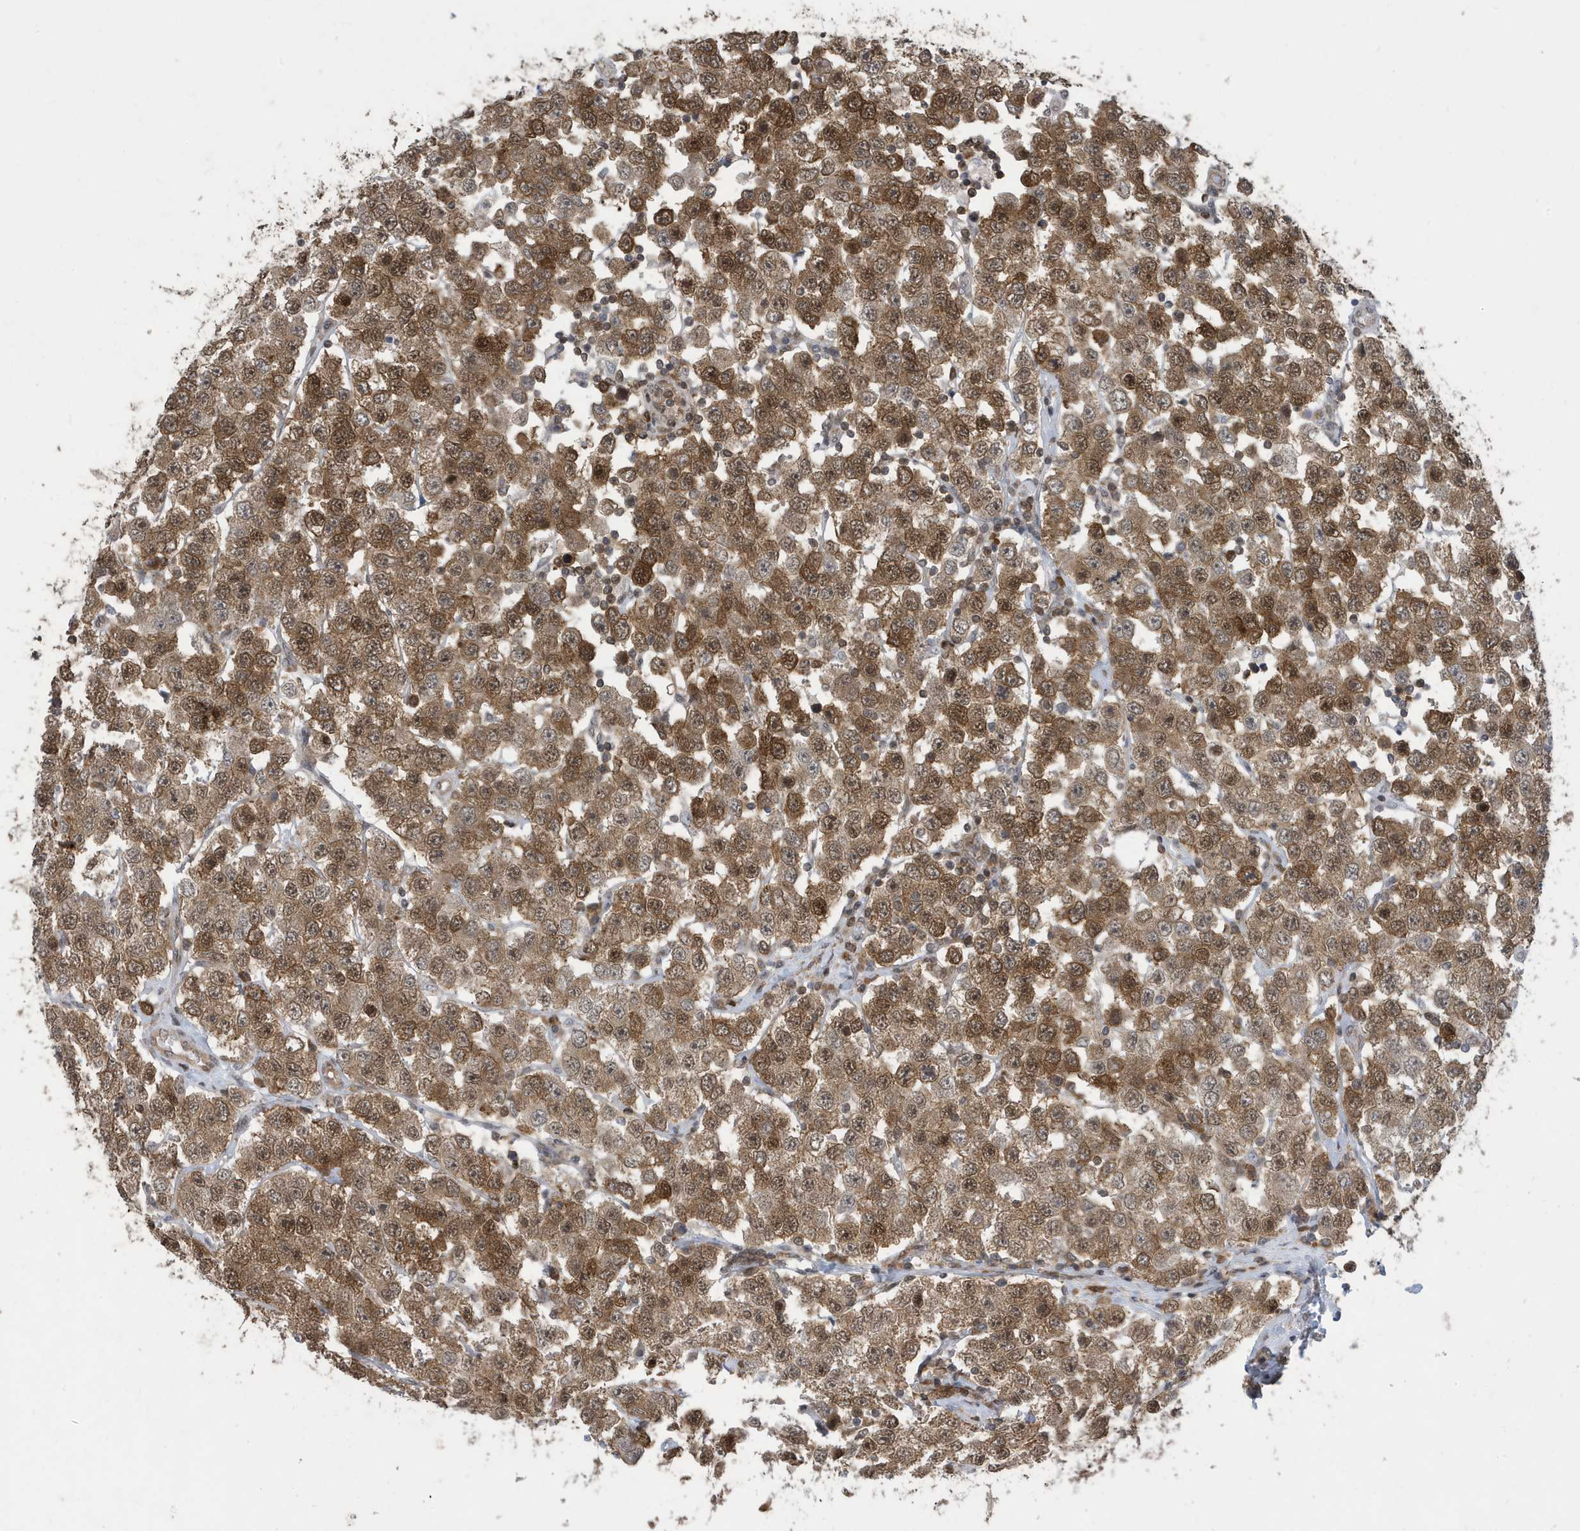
{"staining": {"intensity": "moderate", "quantity": ">75%", "location": "cytoplasmic/membranous,nuclear"}, "tissue": "testis cancer", "cell_type": "Tumor cells", "image_type": "cancer", "snomed": [{"axis": "morphology", "description": "Seminoma, NOS"}, {"axis": "topography", "description": "Testis"}], "caption": "IHC photomicrograph of neoplastic tissue: human seminoma (testis) stained using immunohistochemistry reveals medium levels of moderate protein expression localized specifically in the cytoplasmic/membranous and nuclear of tumor cells, appearing as a cytoplasmic/membranous and nuclear brown color.", "gene": "UBQLN1", "patient": {"sex": "male", "age": 28}}